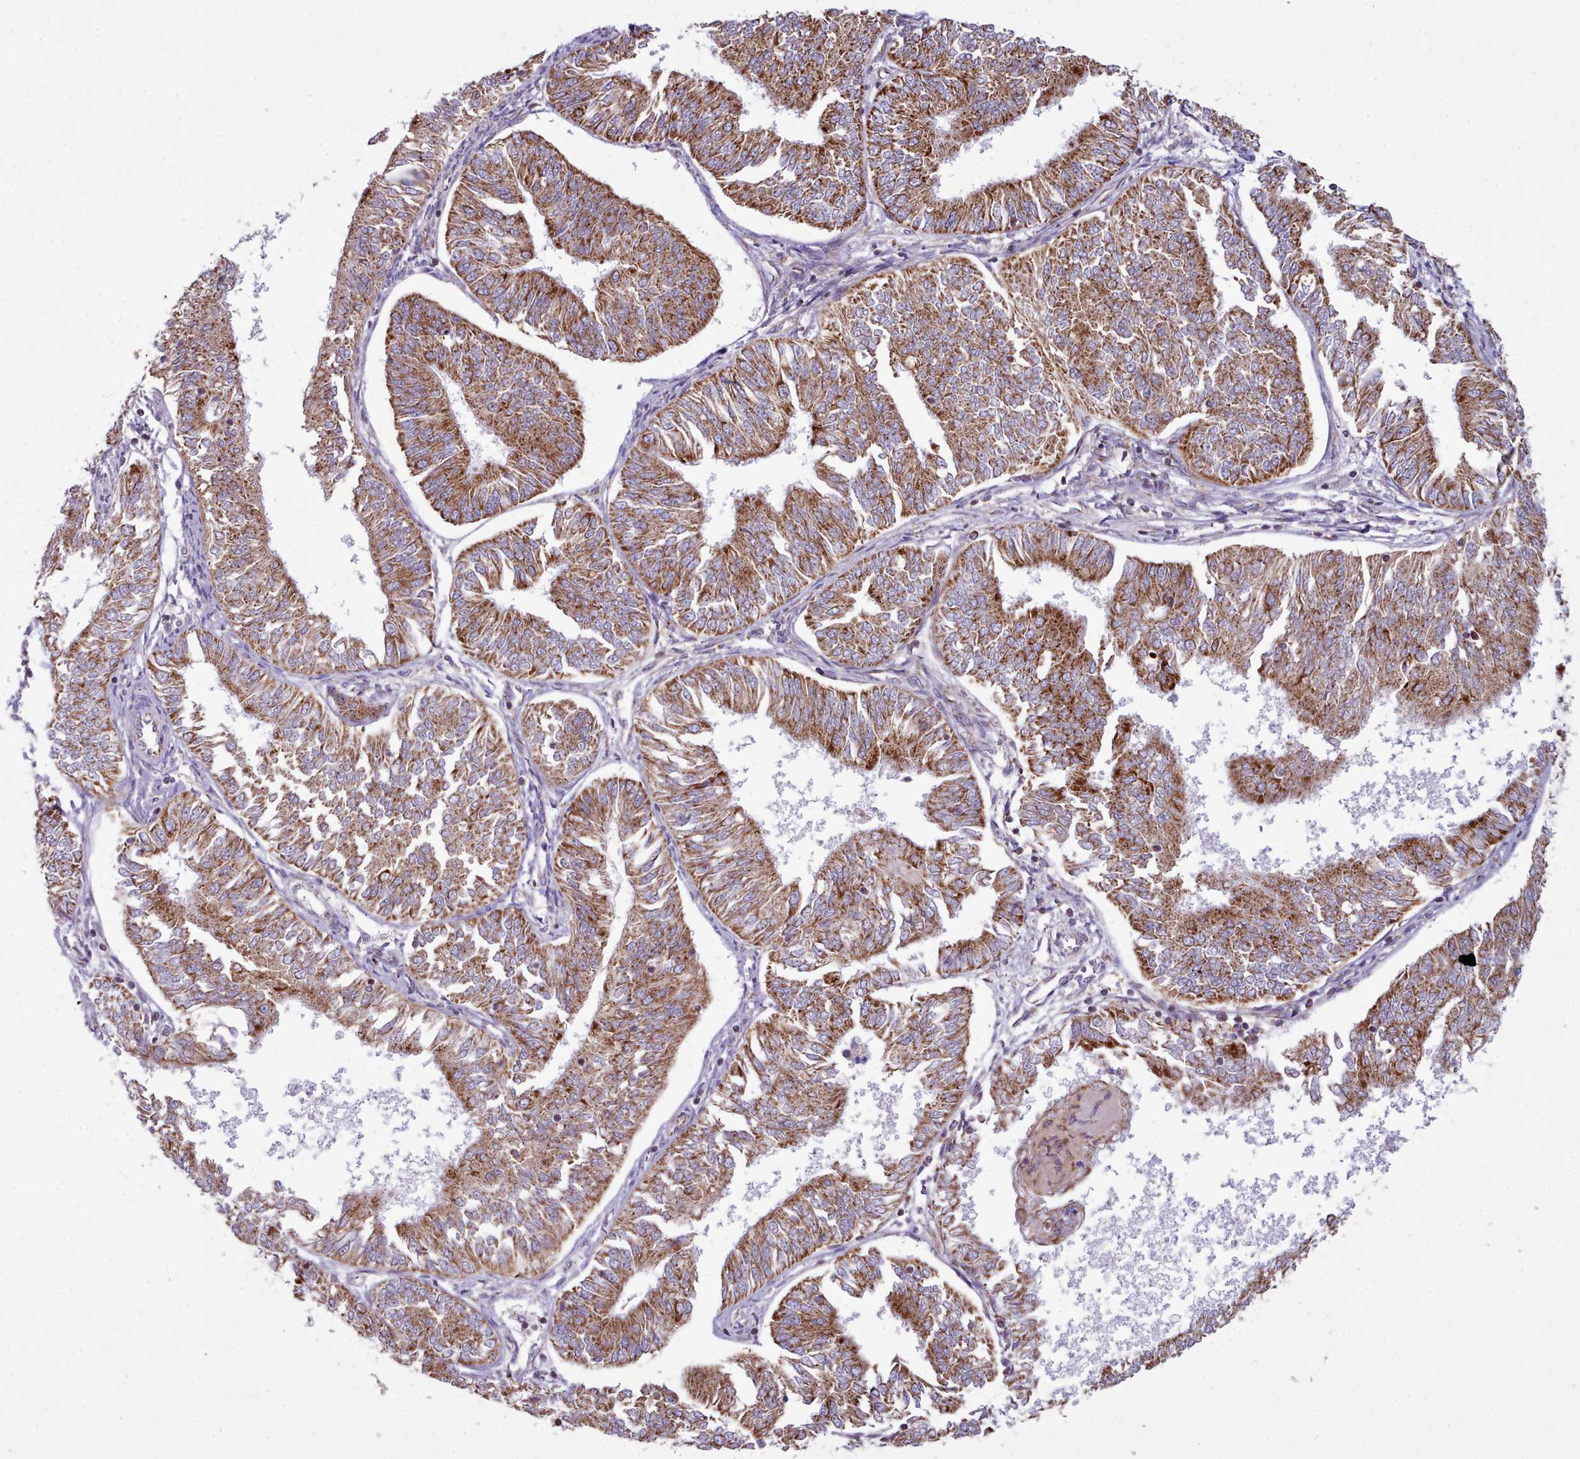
{"staining": {"intensity": "moderate", "quantity": ">75%", "location": "cytoplasmic/membranous"}, "tissue": "endometrial cancer", "cell_type": "Tumor cells", "image_type": "cancer", "snomed": [{"axis": "morphology", "description": "Adenocarcinoma, NOS"}, {"axis": "topography", "description": "Endometrium"}], "caption": "Endometrial cancer (adenocarcinoma) stained with a protein marker demonstrates moderate staining in tumor cells.", "gene": "SRP54", "patient": {"sex": "female", "age": 58}}